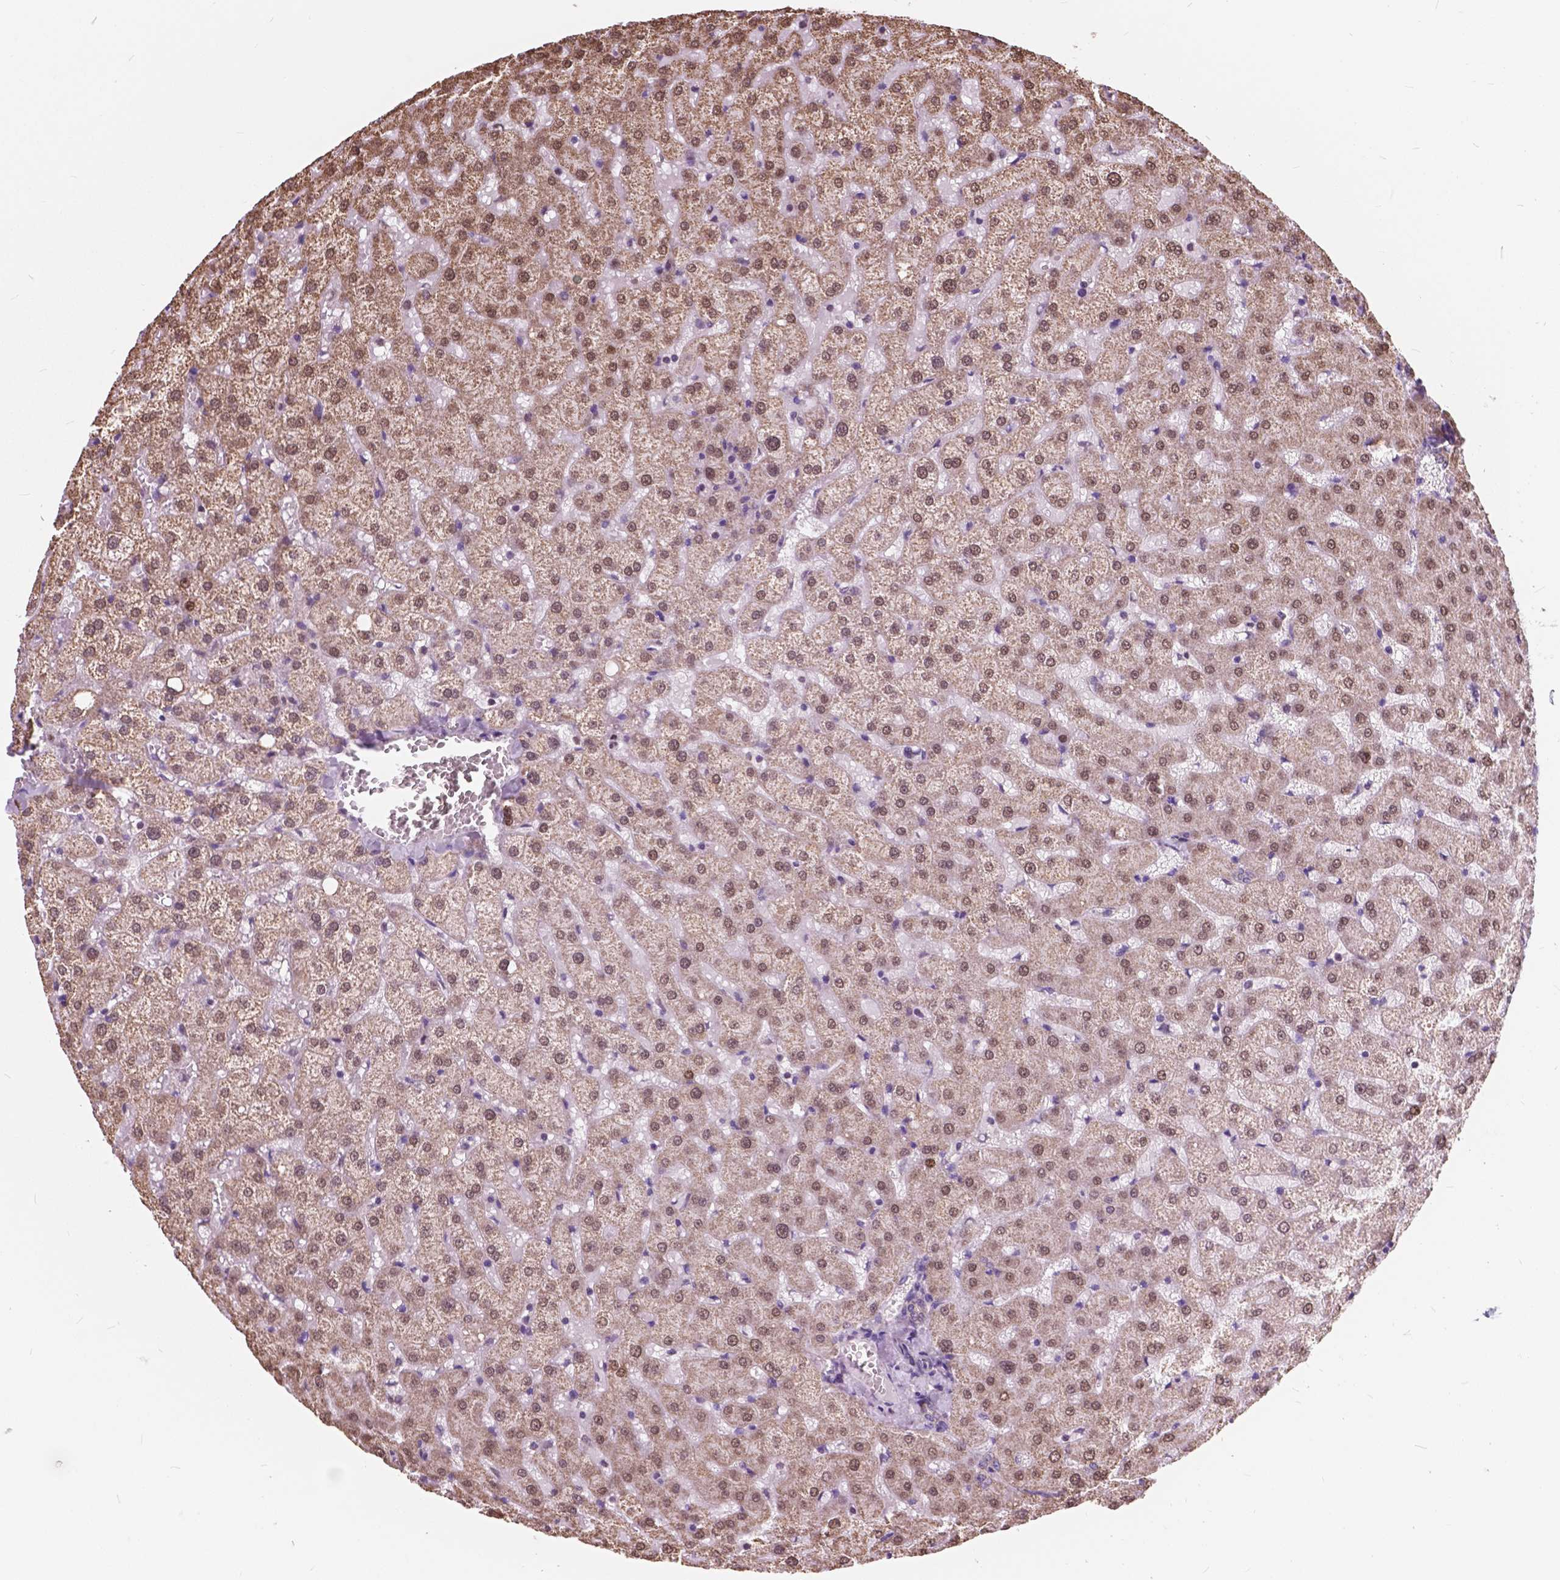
{"staining": {"intensity": "weak", "quantity": "25%-75%", "location": "cytoplasmic/membranous"}, "tissue": "liver", "cell_type": "Cholangiocytes", "image_type": "normal", "snomed": [{"axis": "morphology", "description": "Normal tissue, NOS"}, {"axis": "topography", "description": "Liver"}], "caption": "Immunohistochemistry (IHC) (DAB (3,3'-diaminobenzidine)) staining of unremarkable liver displays weak cytoplasmic/membranous protein positivity in about 25%-75% of cholangiocytes. (brown staining indicates protein expression, while blue staining denotes nuclei).", "gene": "SCOC", "patient": {"sex": "female", "age": 50}}